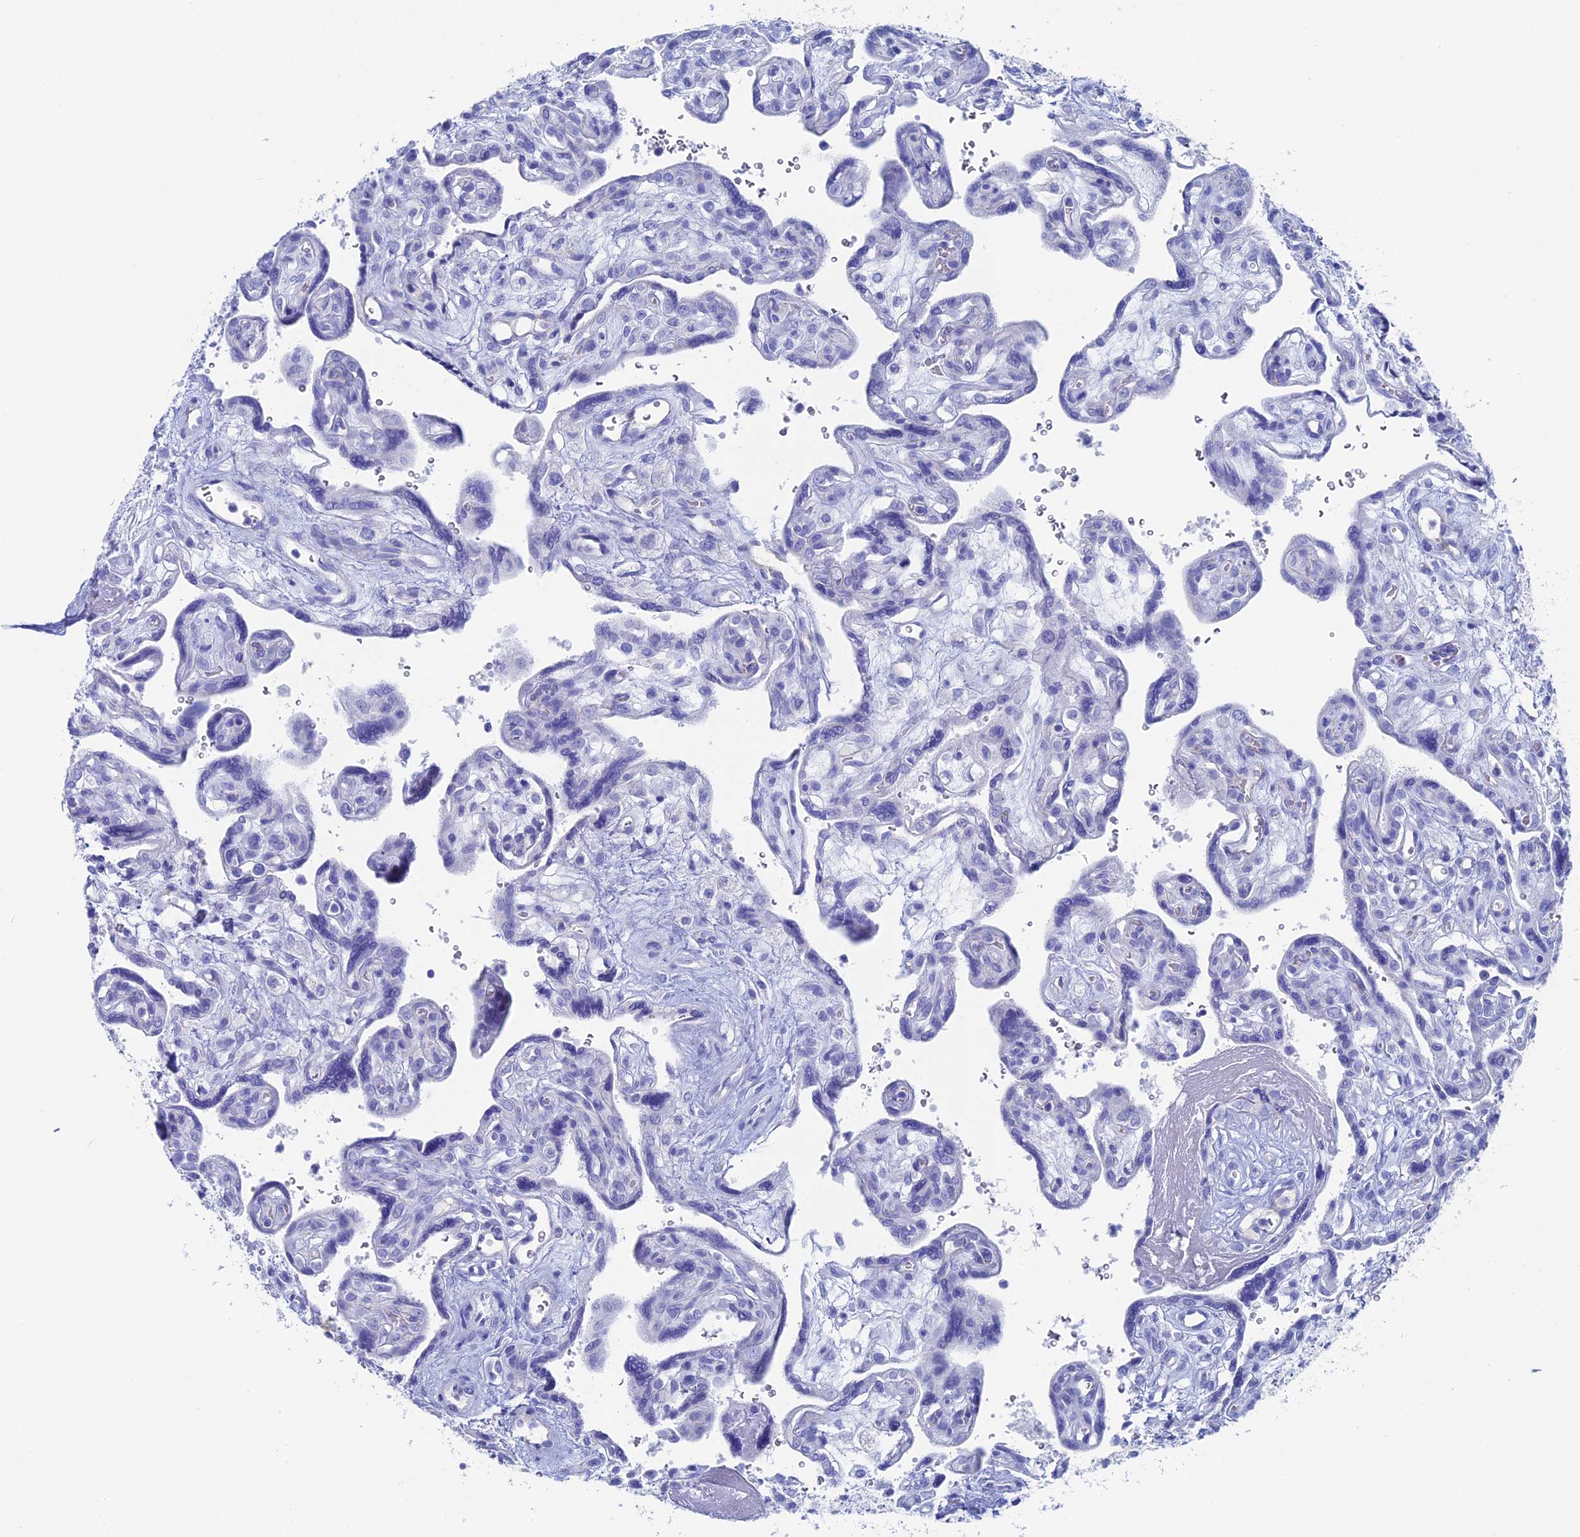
{"staining": {"intensity": "negative", "quantity": "none", "location": "none"}, "tissue": "placenta", "cell_type": "Decidual cells", "image_type": "normal", "snomed": [{"axis": "morphology", "description": "Normal tissue, NOS"}, {"axis": "topography", "description": "Placenta"}], "caption": "Protein analysis of benign placenta exhibits no significant positivity in decidual cells. The staining was performed using DAB to visualize the protein expression in brown, while the nuclei were stained in blue with hematoxylin (Magnification: 20x).", "gene": "UNC119", "patient": {"sex": "female", "age": 39}}